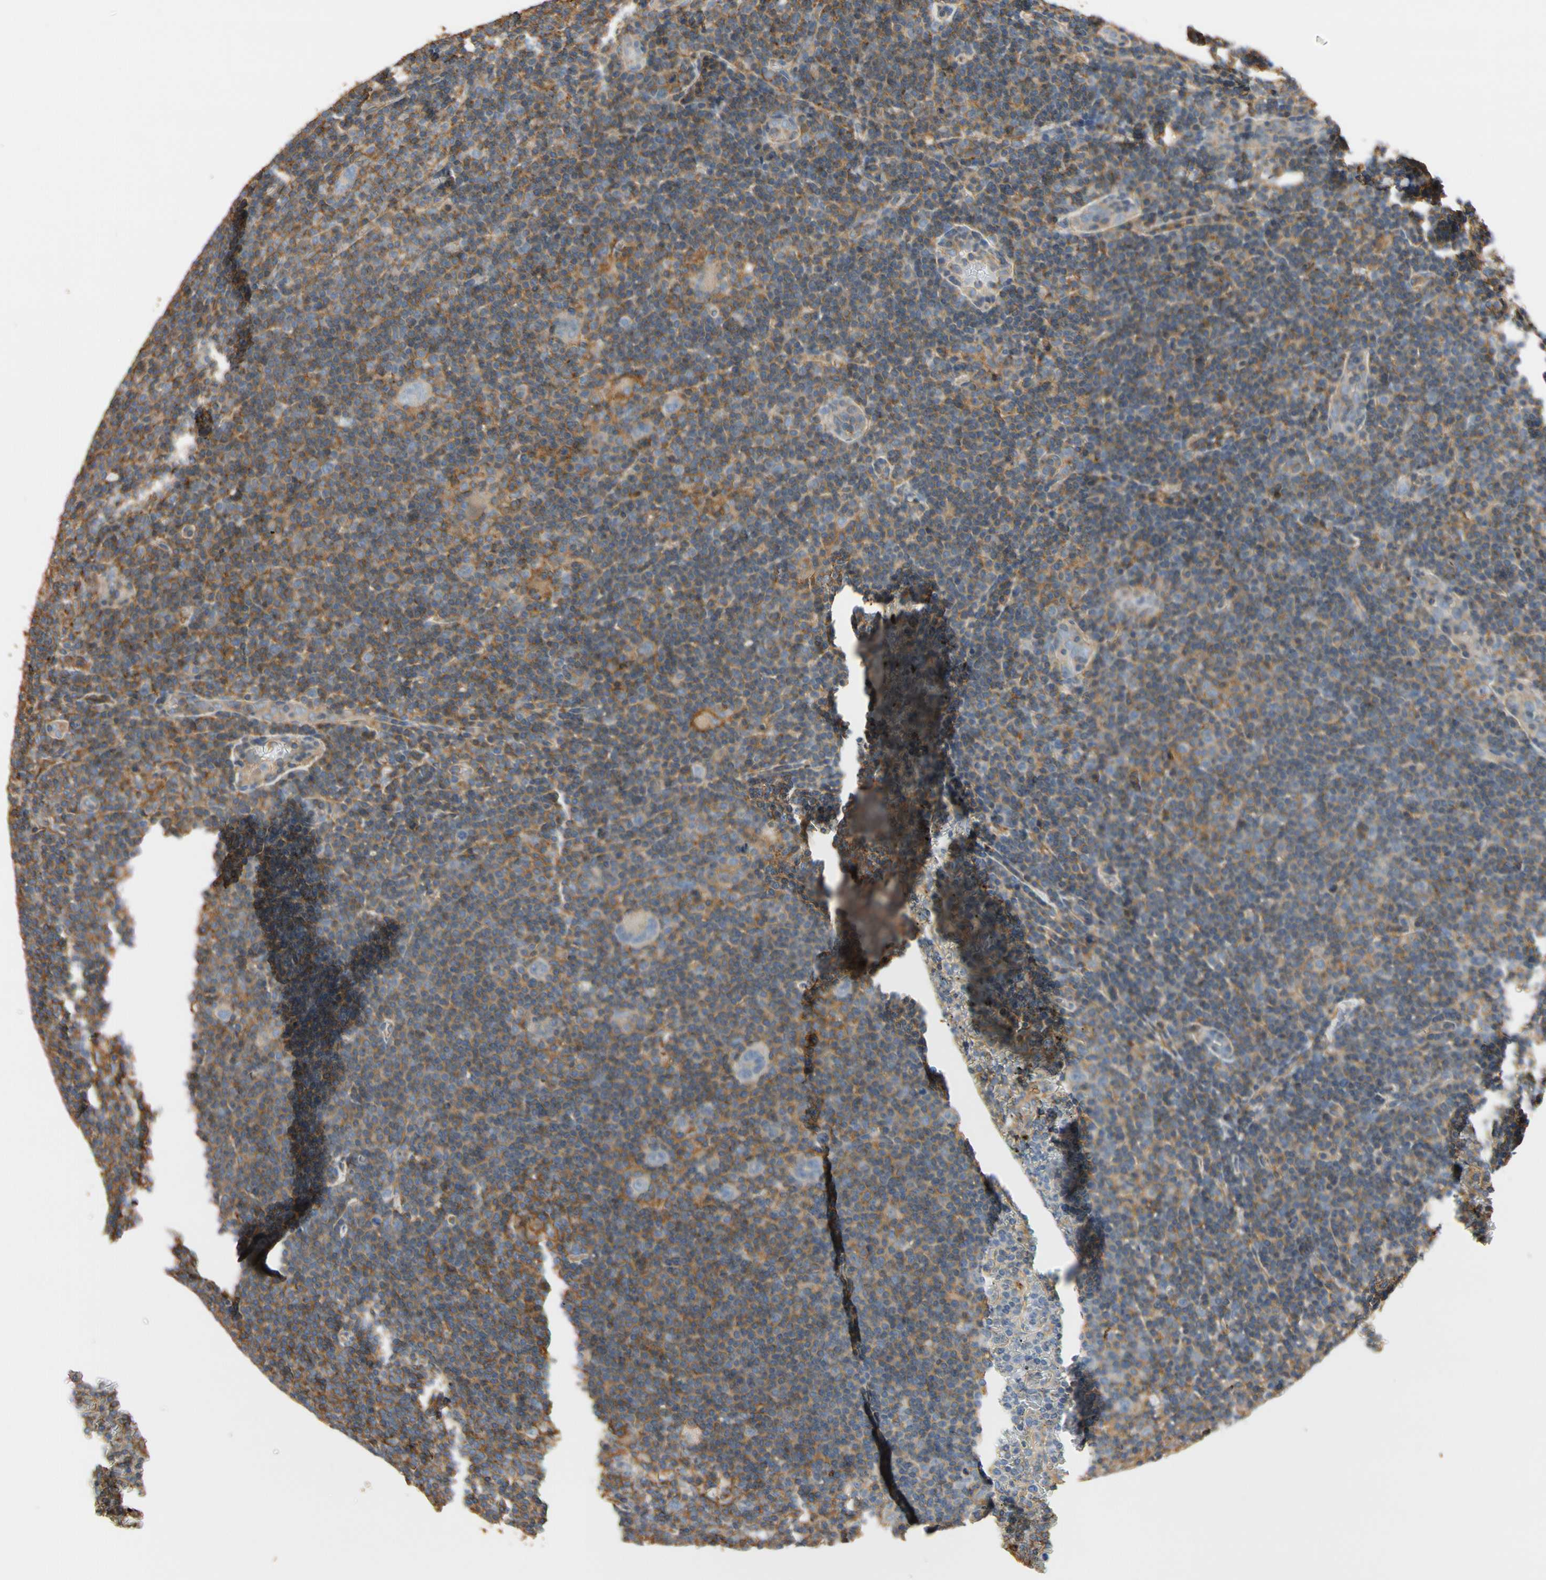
{"staining": {"intensity": "negative", "quantity": "none", "location": "none"}, "tissue": "lymphoma", "cell_type": "Tumor cells", "image_type": "cancer", "snomed": [{"axis": "morphology", "description": "Hodgkin's disease, NOS"}, {"axis": "topography", "description": "Lymph node"}], "caption": "Tumor cells are negative for protein expression in human Hodgkin's disease. (DAB (3,3'-diaminobenzidine) immunohistochemistry visualized using brightfield microscopy, high magnification).", "gene": "IL1RL1", "patient": {"sex": "female", "age": 57}}